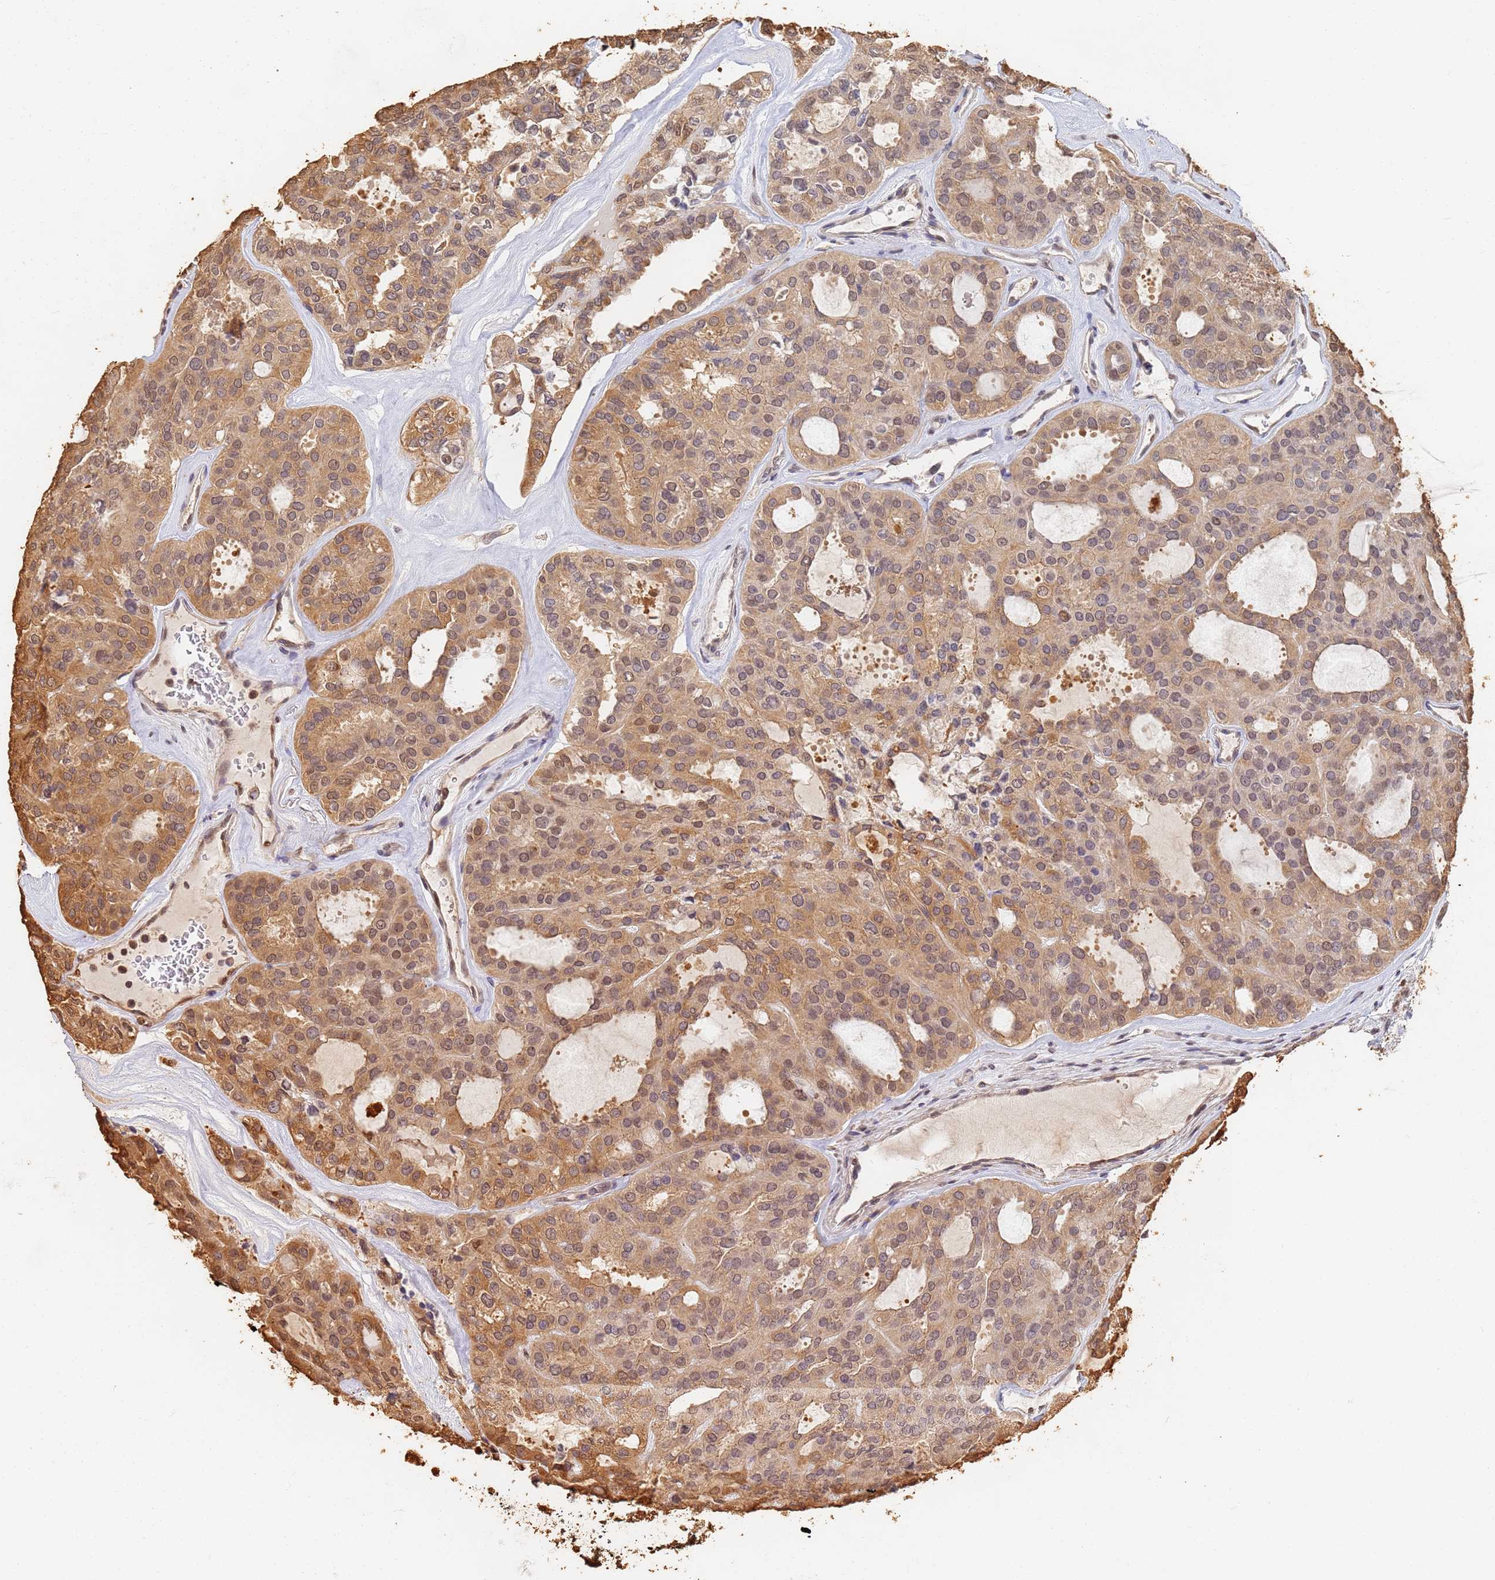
{"staining": {"intensity": "moderate", "quantity": ">75%", "location": "cytoplasmic/membranous,nuclear"}, "tissue": "thyroid cancer", "cell_type": "Tumor cells", "image_type": "cancer", "snomed": [{"axis": "morphology", "description": "Follicular adenoma carcinoma, NOS"}, {"axis": "topography", "description": "Thyroid gland"}], "caption": "This micrograph demonstrates IHC staining of human thyroid follicular adenoma carcinoma, with medium moderate cytoplasmic/membranous and nuclear staining in approximately >75% of tumor cells.", "gene": "JAK2", "patient": {"sex": "male", "age": 75}}